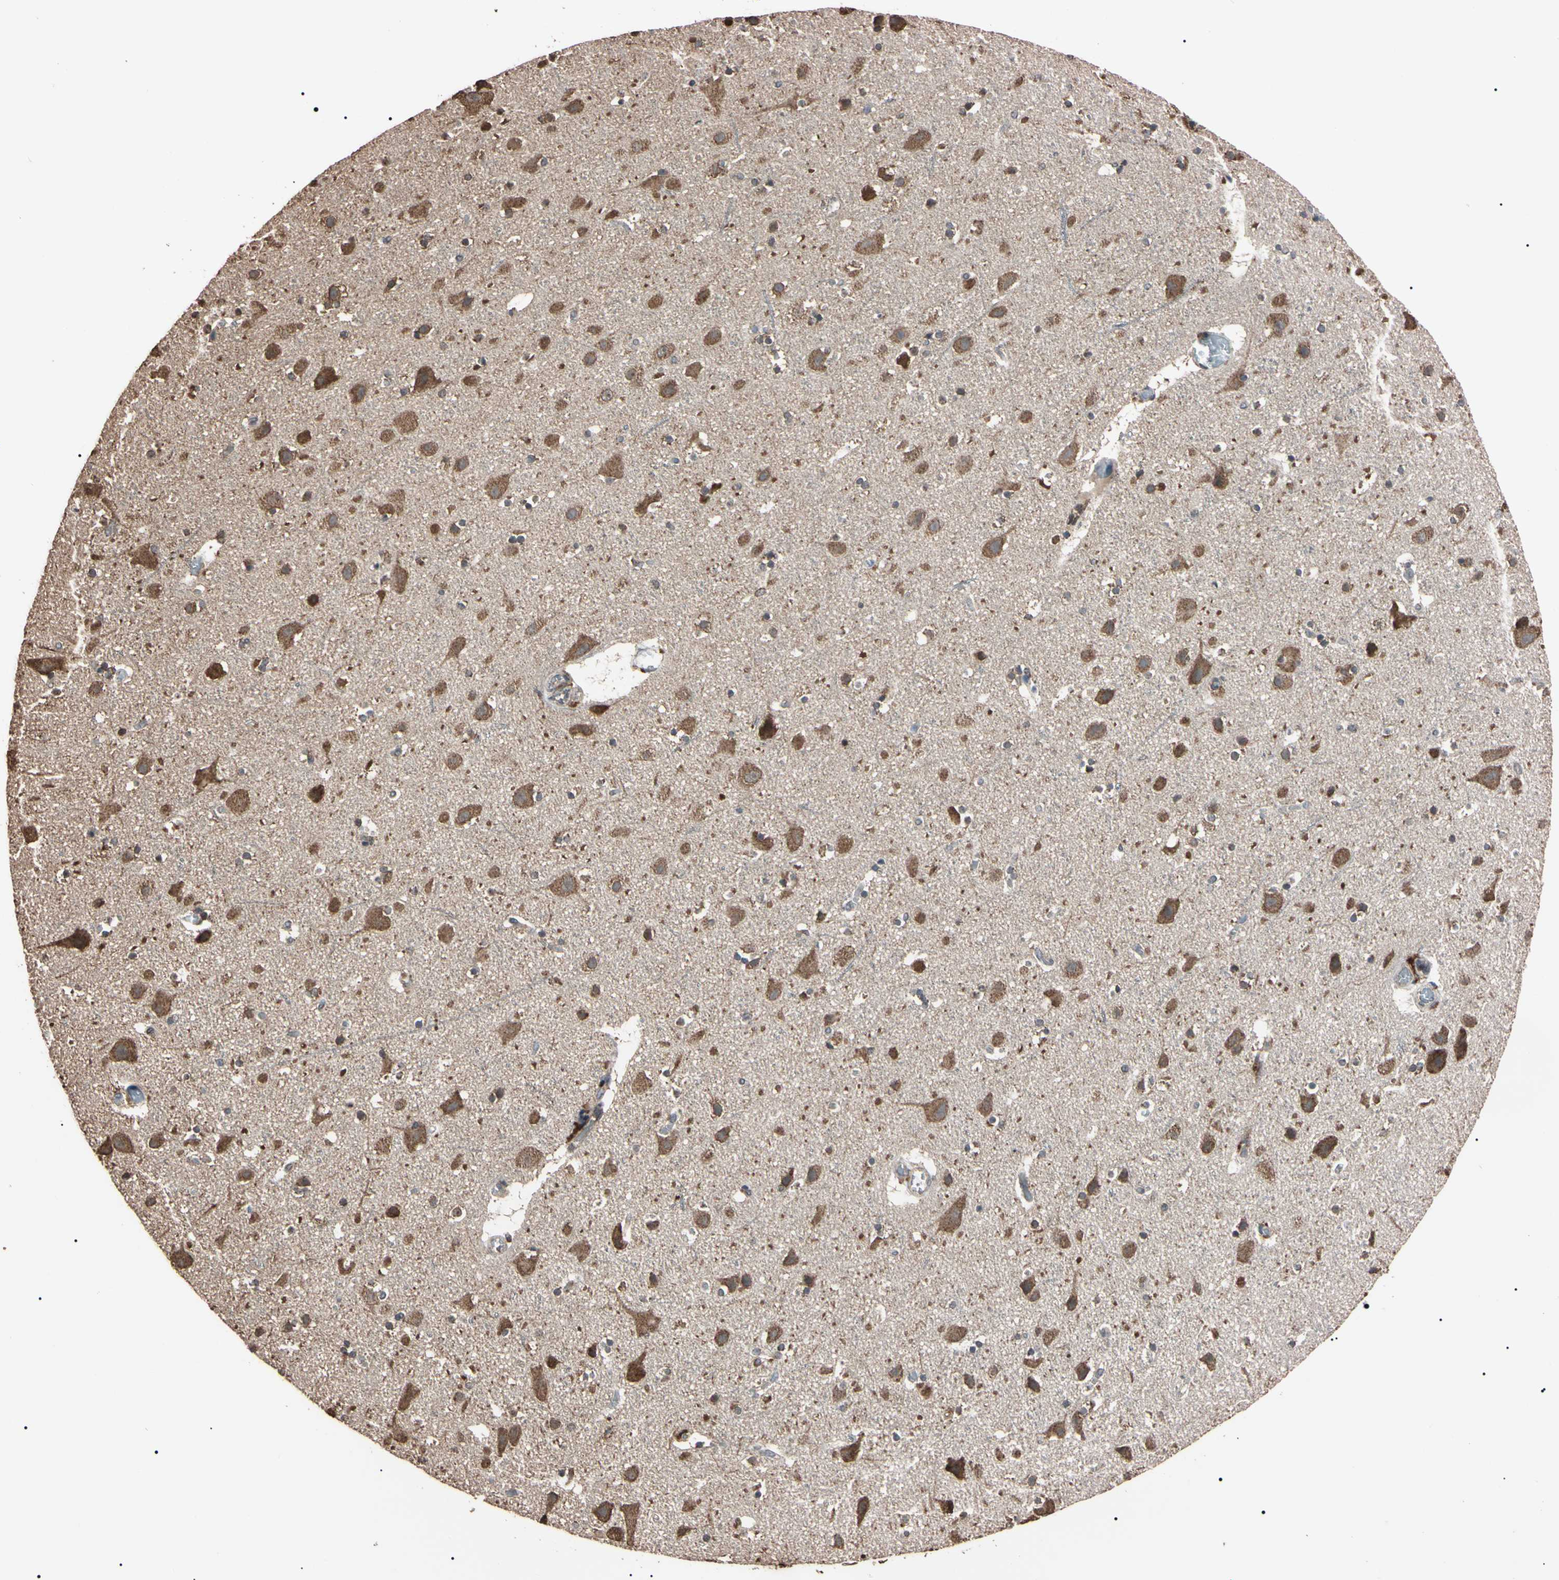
{"staining": {"intensity": "weak", "quantity": ">75%", "location": "cytoplasmic/membranous"}, "tissue": "cerebral cortex", "cell_type": "Endothelial cells", "image_type": "normal", "snomed": [{"axis": "morphology", "description": "Normal tissue, NOS"}, {"axis": "topography", "description": "Cerebral cortex"}], "caption": "Immunohistochemical staining of normal human cerebral cortex reveals >75% levels of weak cytoplasmic/membranous protein expression in approximately >75% of endothelial cells. The staining is performed using DAB (3,3'-diaminobenzidine) brown chromogen to label protein expression. The nuclei are counter-stained blue using hematoxylin.", "gene": "TNFRSF1A", "patient": {"sex": "male", "age": 45}}